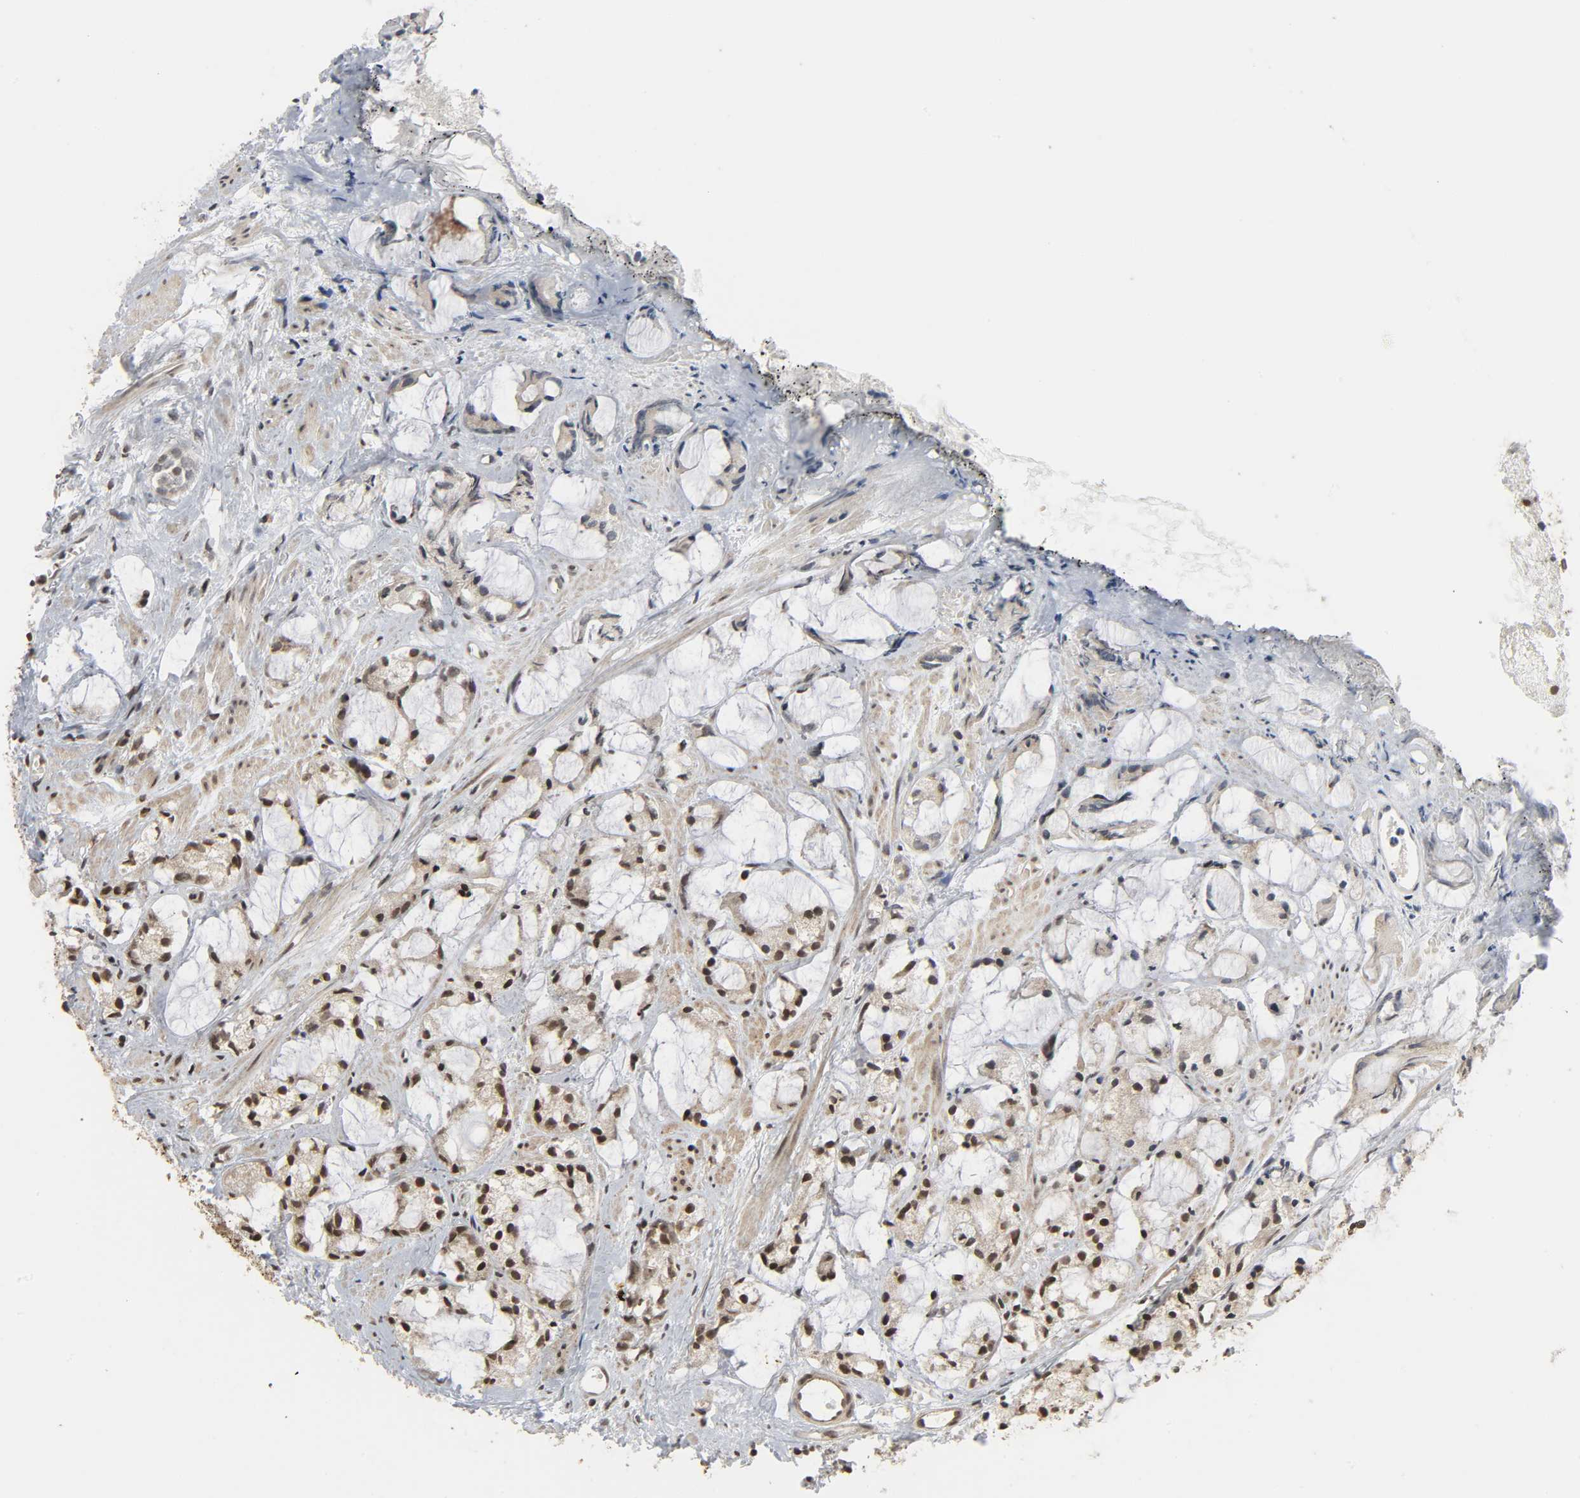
{"staining": {"intensity": "moderate", "quantity": ">75%", "location": "nuclear"}, "tissue": "prostate cancer", "cell_type": "Tumor cells", "image_type": "cancer", "snomed": [{"axis": "morphology", "description": "Adenocarcinoma, High grade"}, {"axis": "topography", "description": "Prostate"}], "caption": "A brown stain highlights moderate nuclear expression of a protein in adenocarcinoma (high-grade) (prostate) tumor cells. (Stains: DAB (3,3'-diaminobenzidine) in brown, nuclei in blue, Microscopy: brightfield microscopy at high magnification).", "gene": "XRCC1", "patient": {"sex": "male", "age": 85}}